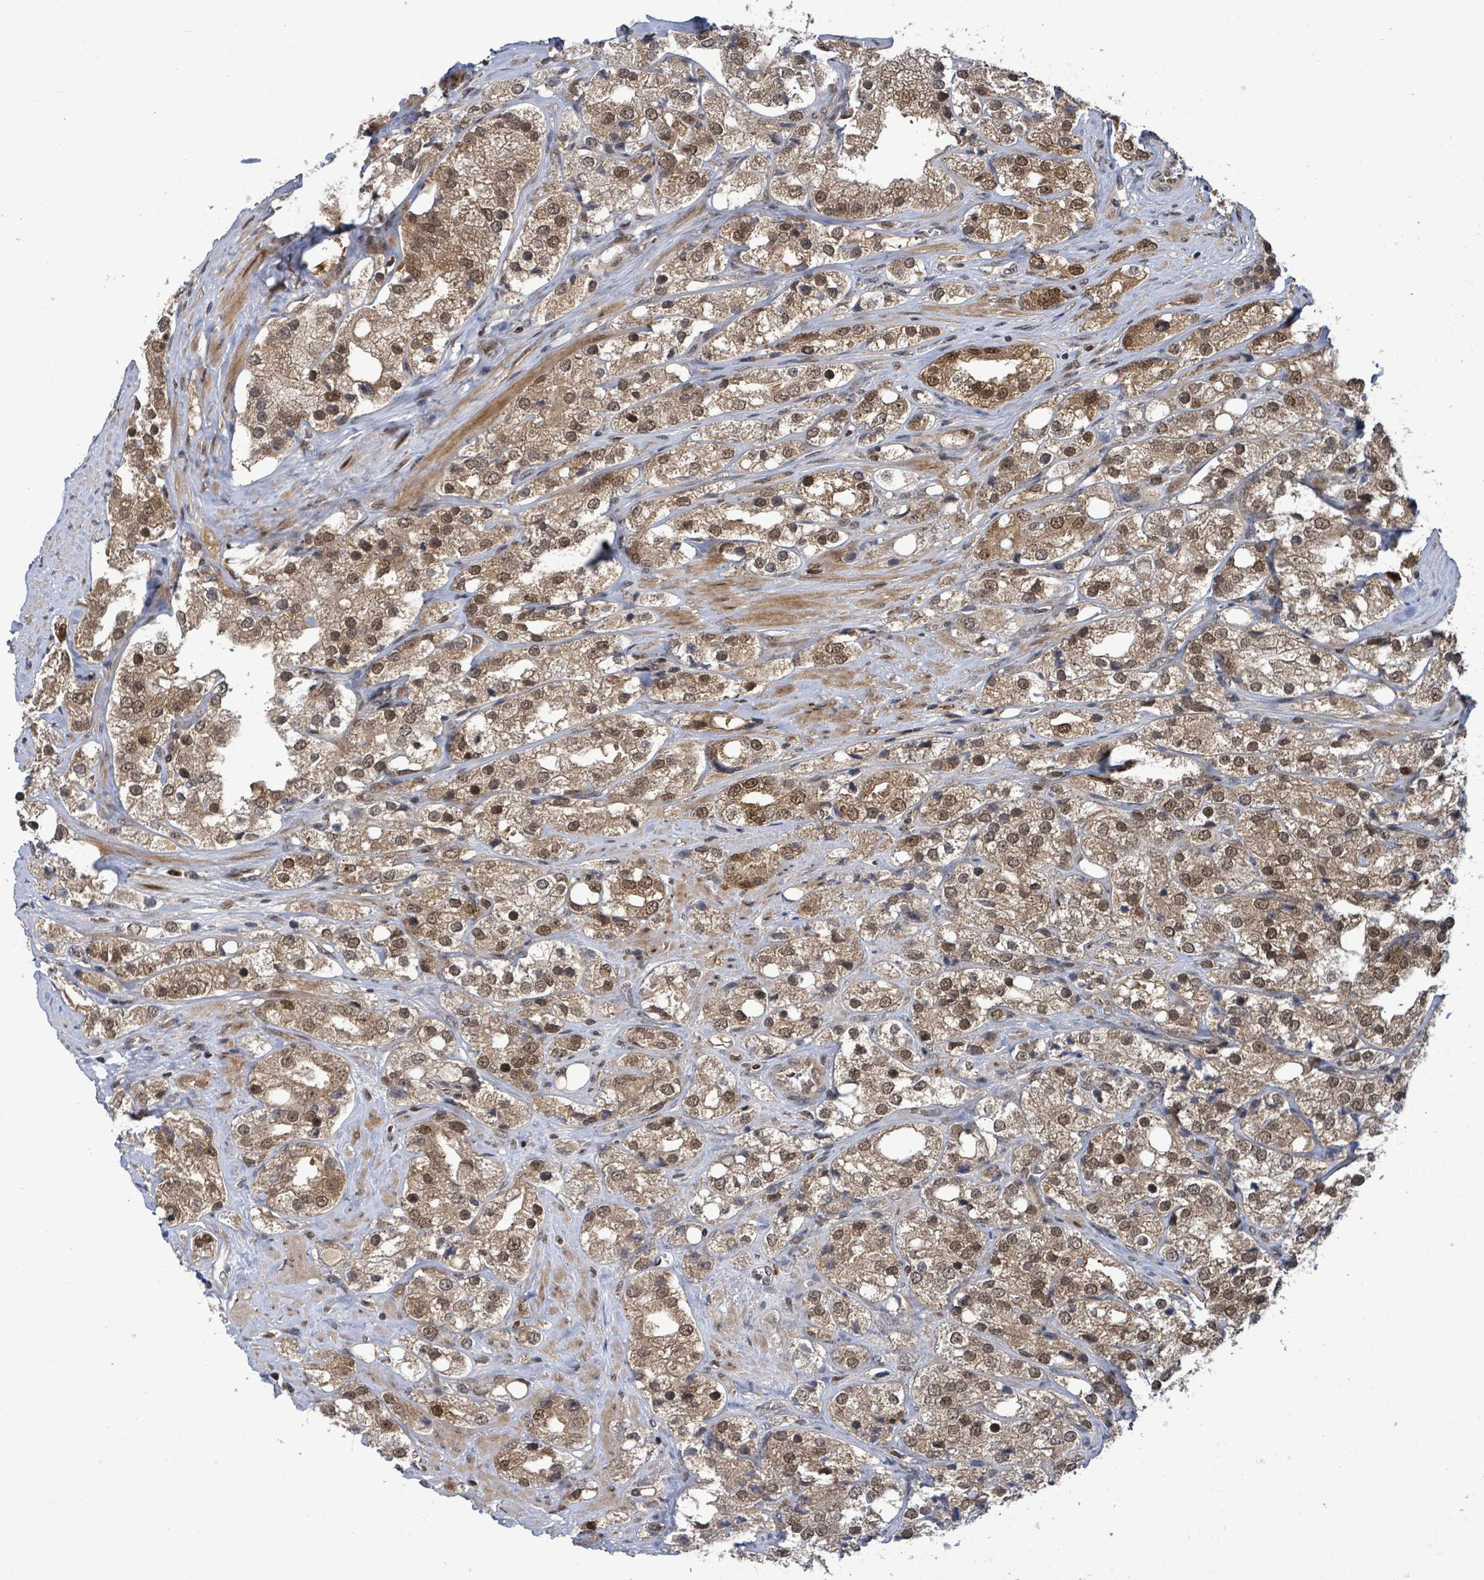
{"staining": {"intensity": "moderate", "quantity": ">75%", "location": "cytoplasmic/membranous,nuclear"}, "tissue": "prostate cancer", "cell_type": "Tumor cells", "image_type": "cancer", "snomed": [{"axis": "morphology", "description": "Adenocarcinoma, NOS"}, {"axis": "topography", "description": "Prostate"}], "caption": "Immunohistochemical staining of human prostate adenocarcinoma displays moderate cytoplasmic/membranous and nuclear protein expression in approximately >75% of tumor cells.", "gene": "FBXO6", "patient": {"sex": "male", "age": 79}}